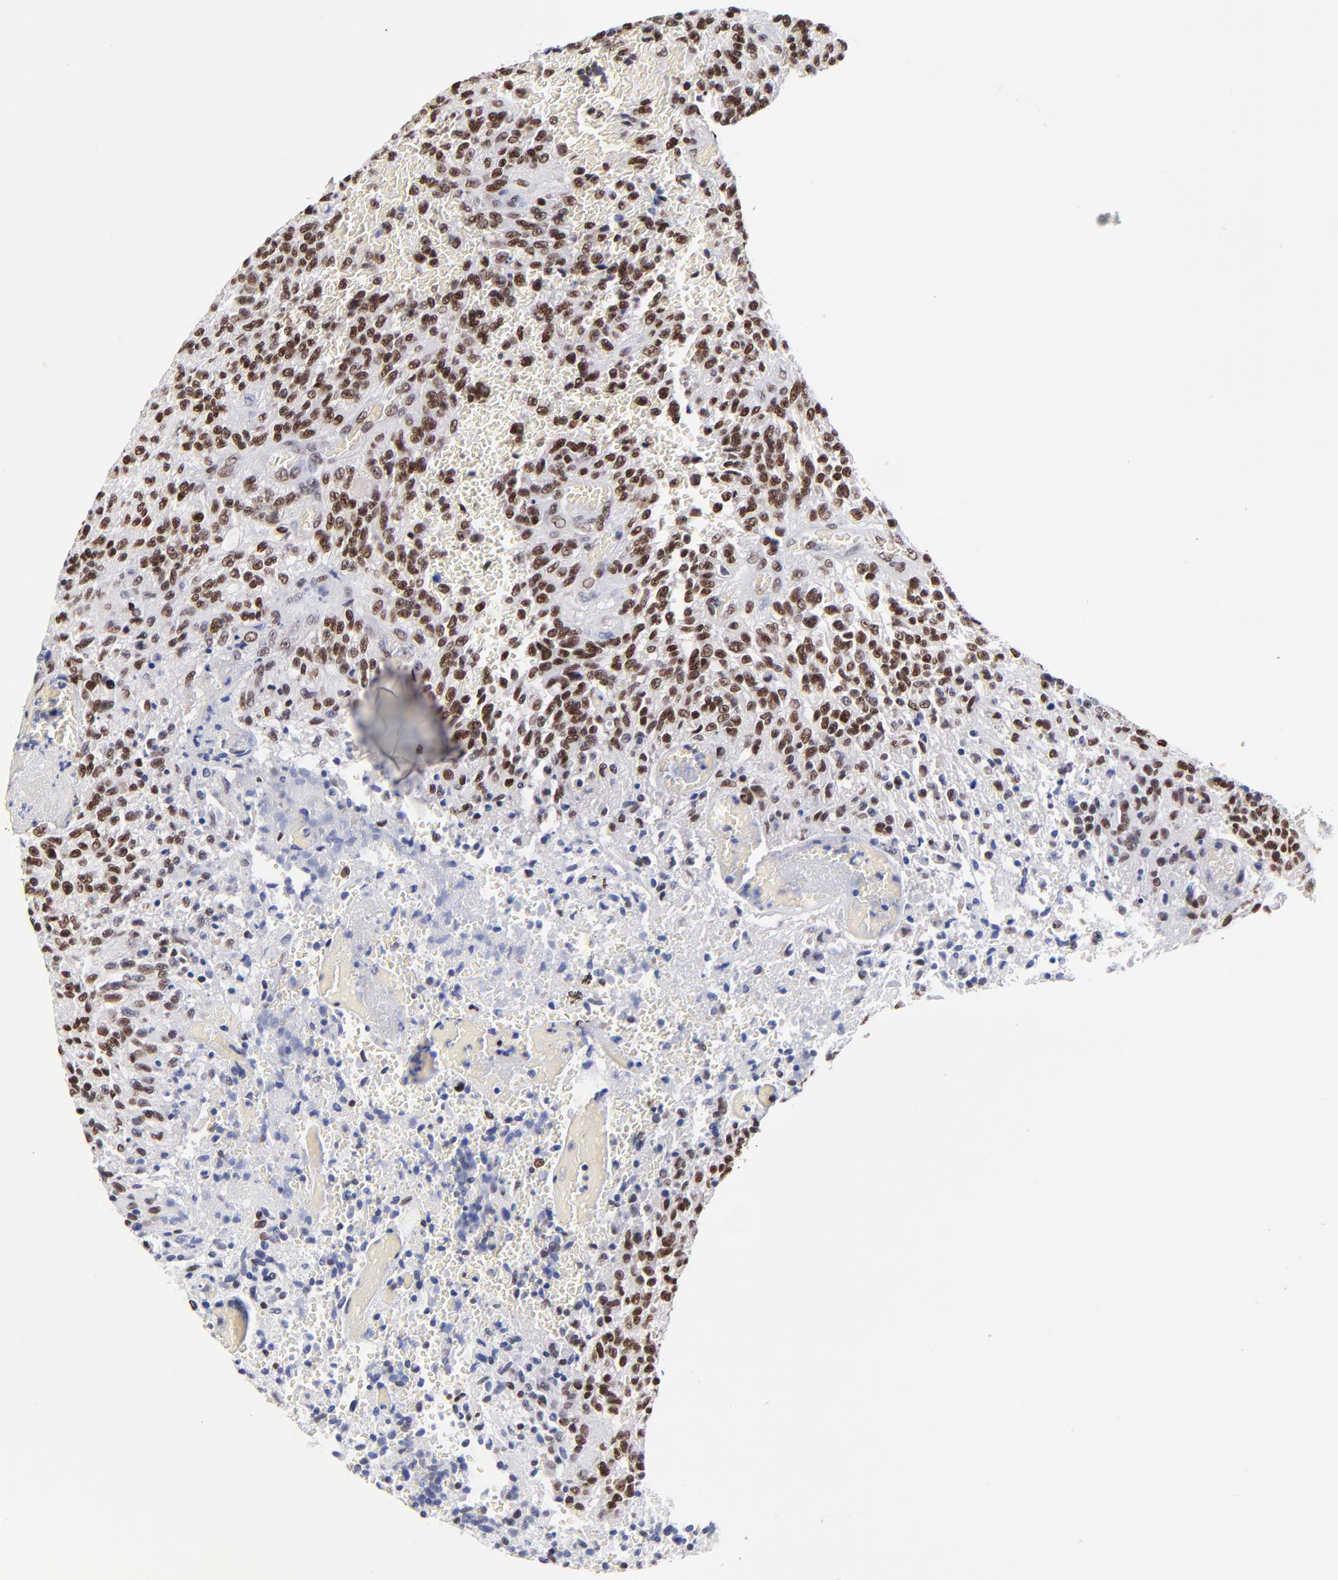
{"staining": {"intensity": "strong", "quantity": ">75%", "location": "nuclear"}, "tissue": "glioma", "cell_type": "Tumor cells", "image_type": "cancer", "snomed": [{"axis": "morphology", "description": "Normal tissue, NOS"}, {"axis": "morphology", "description": "Glioma, malignant, High grade"}, {"axis": "topography", "description": "Cerebral cortex"}], "caption": "This histopathology image shows glioma stained with immunohistochemistry (IHC) to label a protein in brown. The nuclear of tumor cells show strong positivity for the protein. Nuclei are counter-stained blue.", "gene": "ZMYM3", "patient": {"sex": "male", "age": 56}}